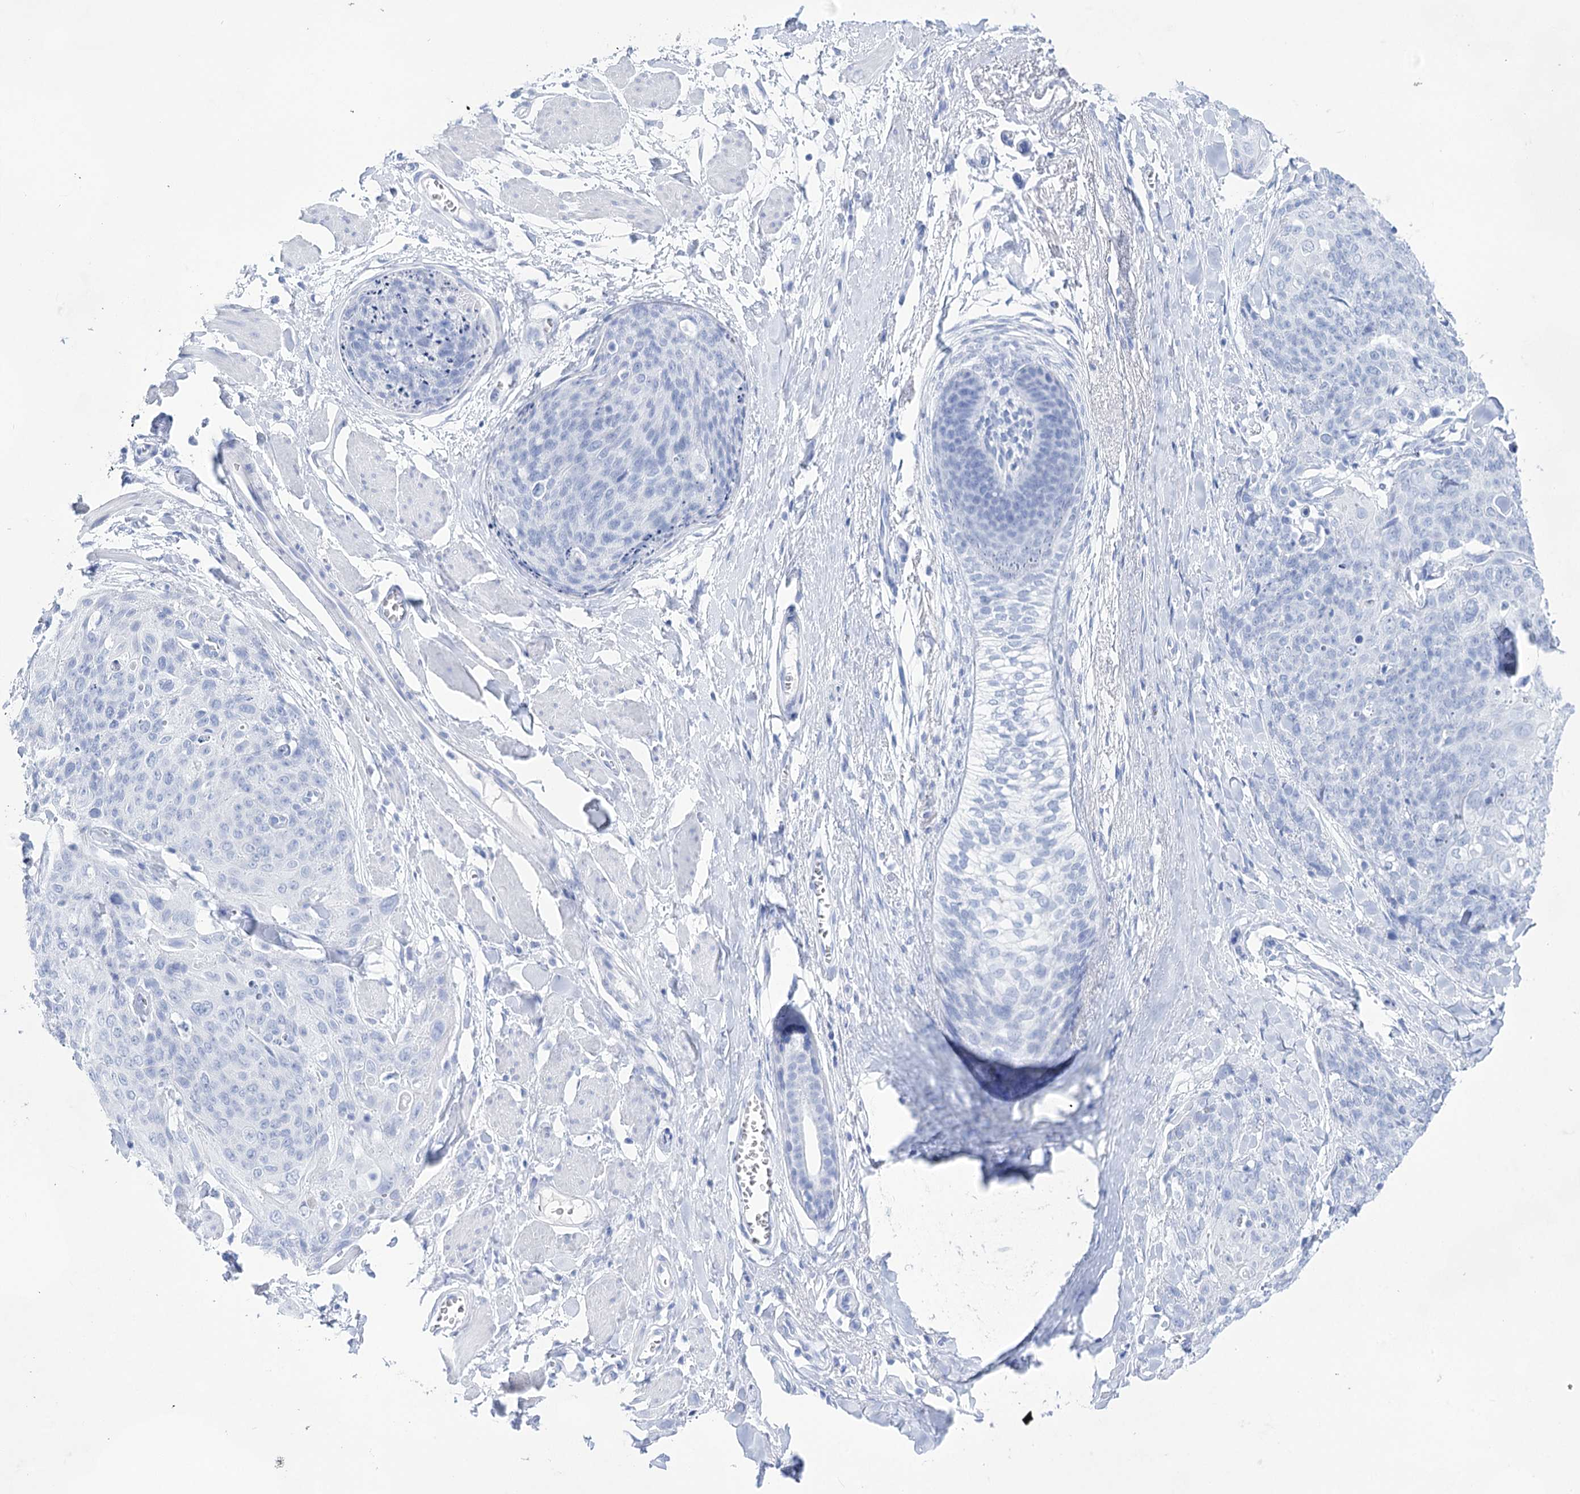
{"staining": {"intensity": "negative", "quantity": "none", "location": "none"}, "tissue": "skin cancer", "cell_type": "Tumor cells", "image_type": "cancer", "snomed": [{"axis": "morphology", "description": "Squamous cell carcinoma, NOS"}, {"axis": "topography", "description": "Skin"}, {"axis": "topography", "description": "Vulva"}], "caption": "Protein analysis of skin cancer demonstrates no significant expression in tumor cells.", "gene": "LALBA", "patient": {"sex": "female", "age": 85}}